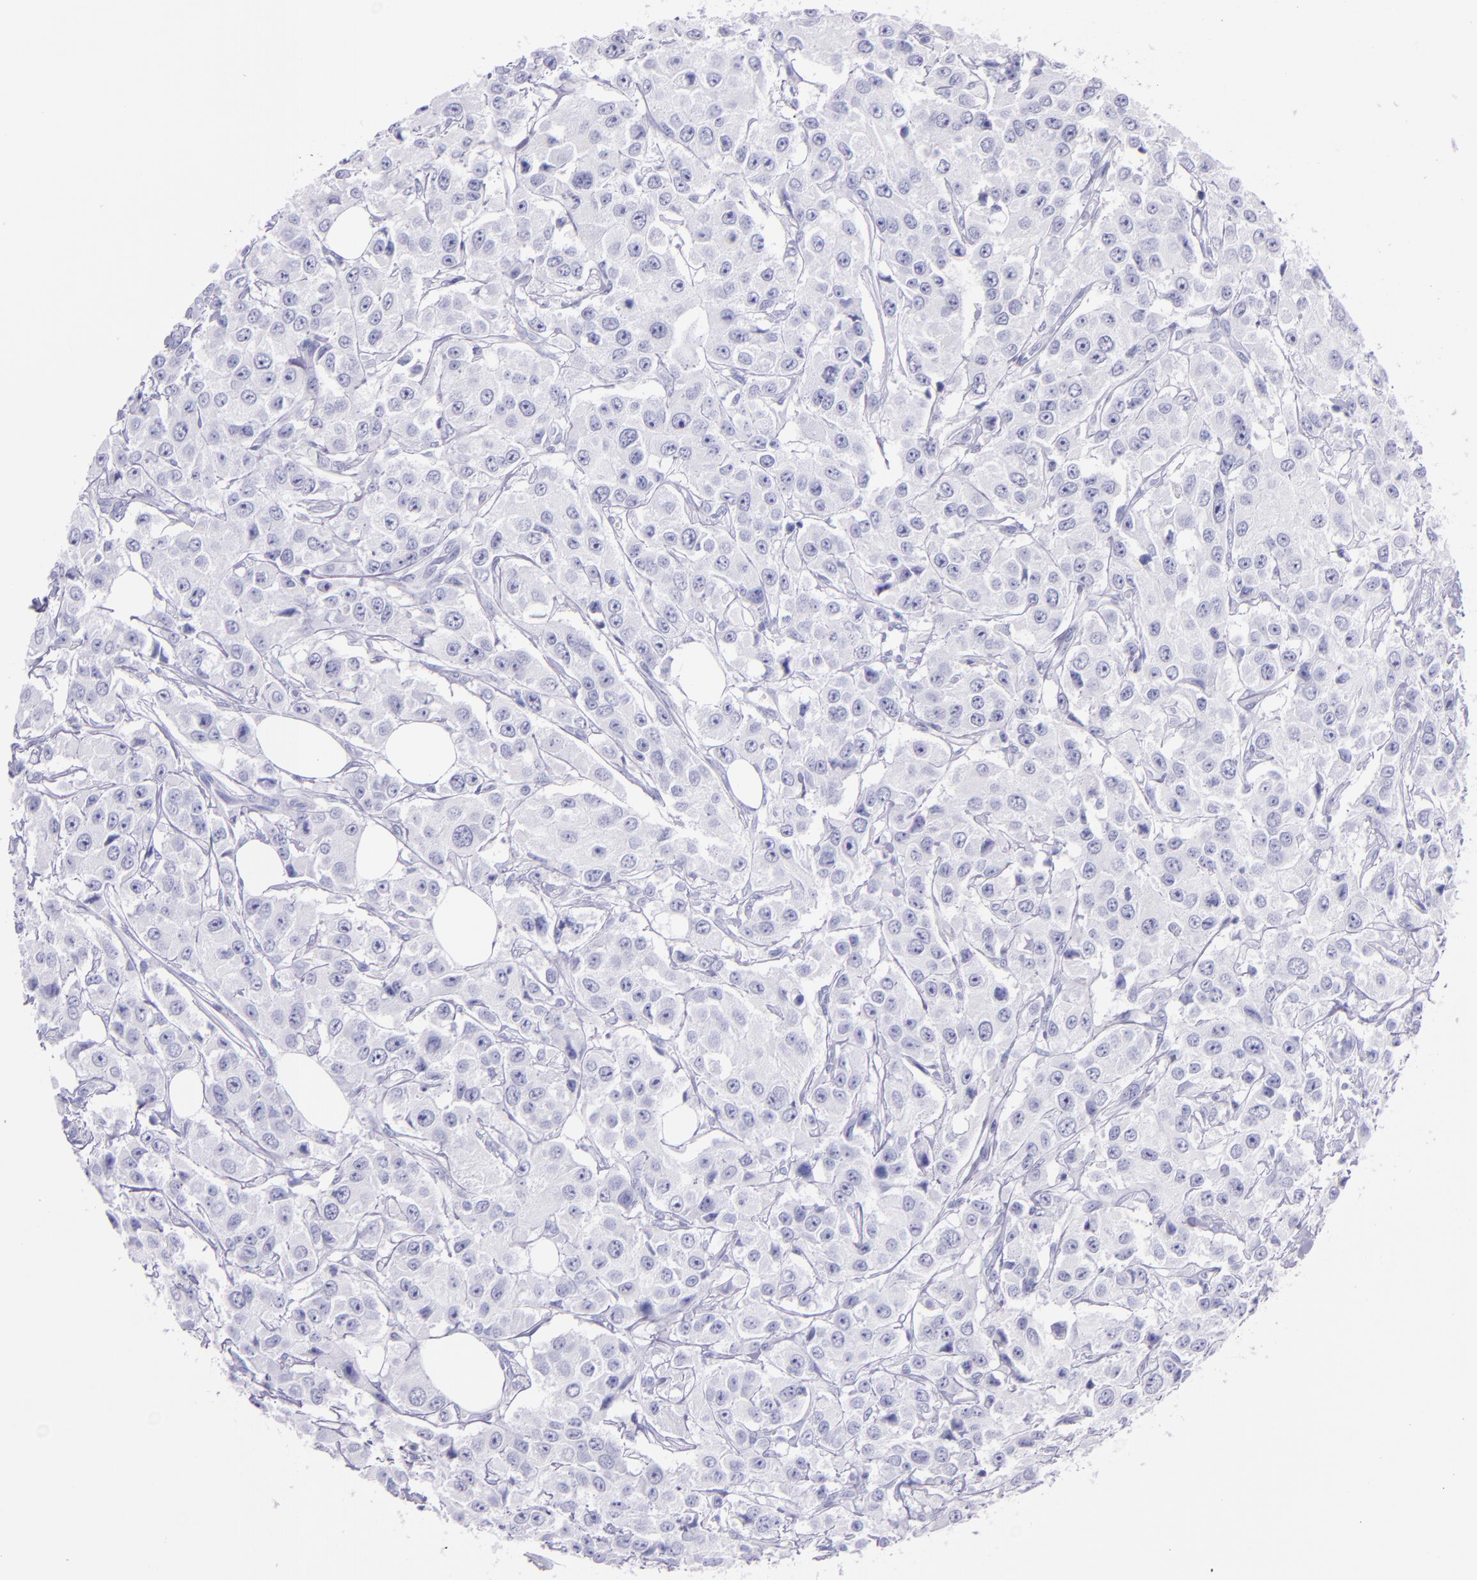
{"staining": {"intensity": "negative", "quantity": "none", "location": "none"}, "tissue": "breast cancer", "cell_type": "Tumor cells", "image_type": "cancer", "snomed": [{"axis": "morphology", "description": "Duct carcinoma"}, {"axis": "topography", "description": "Breast"}], "caption": "This is a photomicrograph of immunohistochemistry (IHC) staining of infiltrating ductal carcinoma (breast), which shows no expression in tumor cells.", "gene": "SFTPB", "patient": {"sex": "female", "age": 58}}